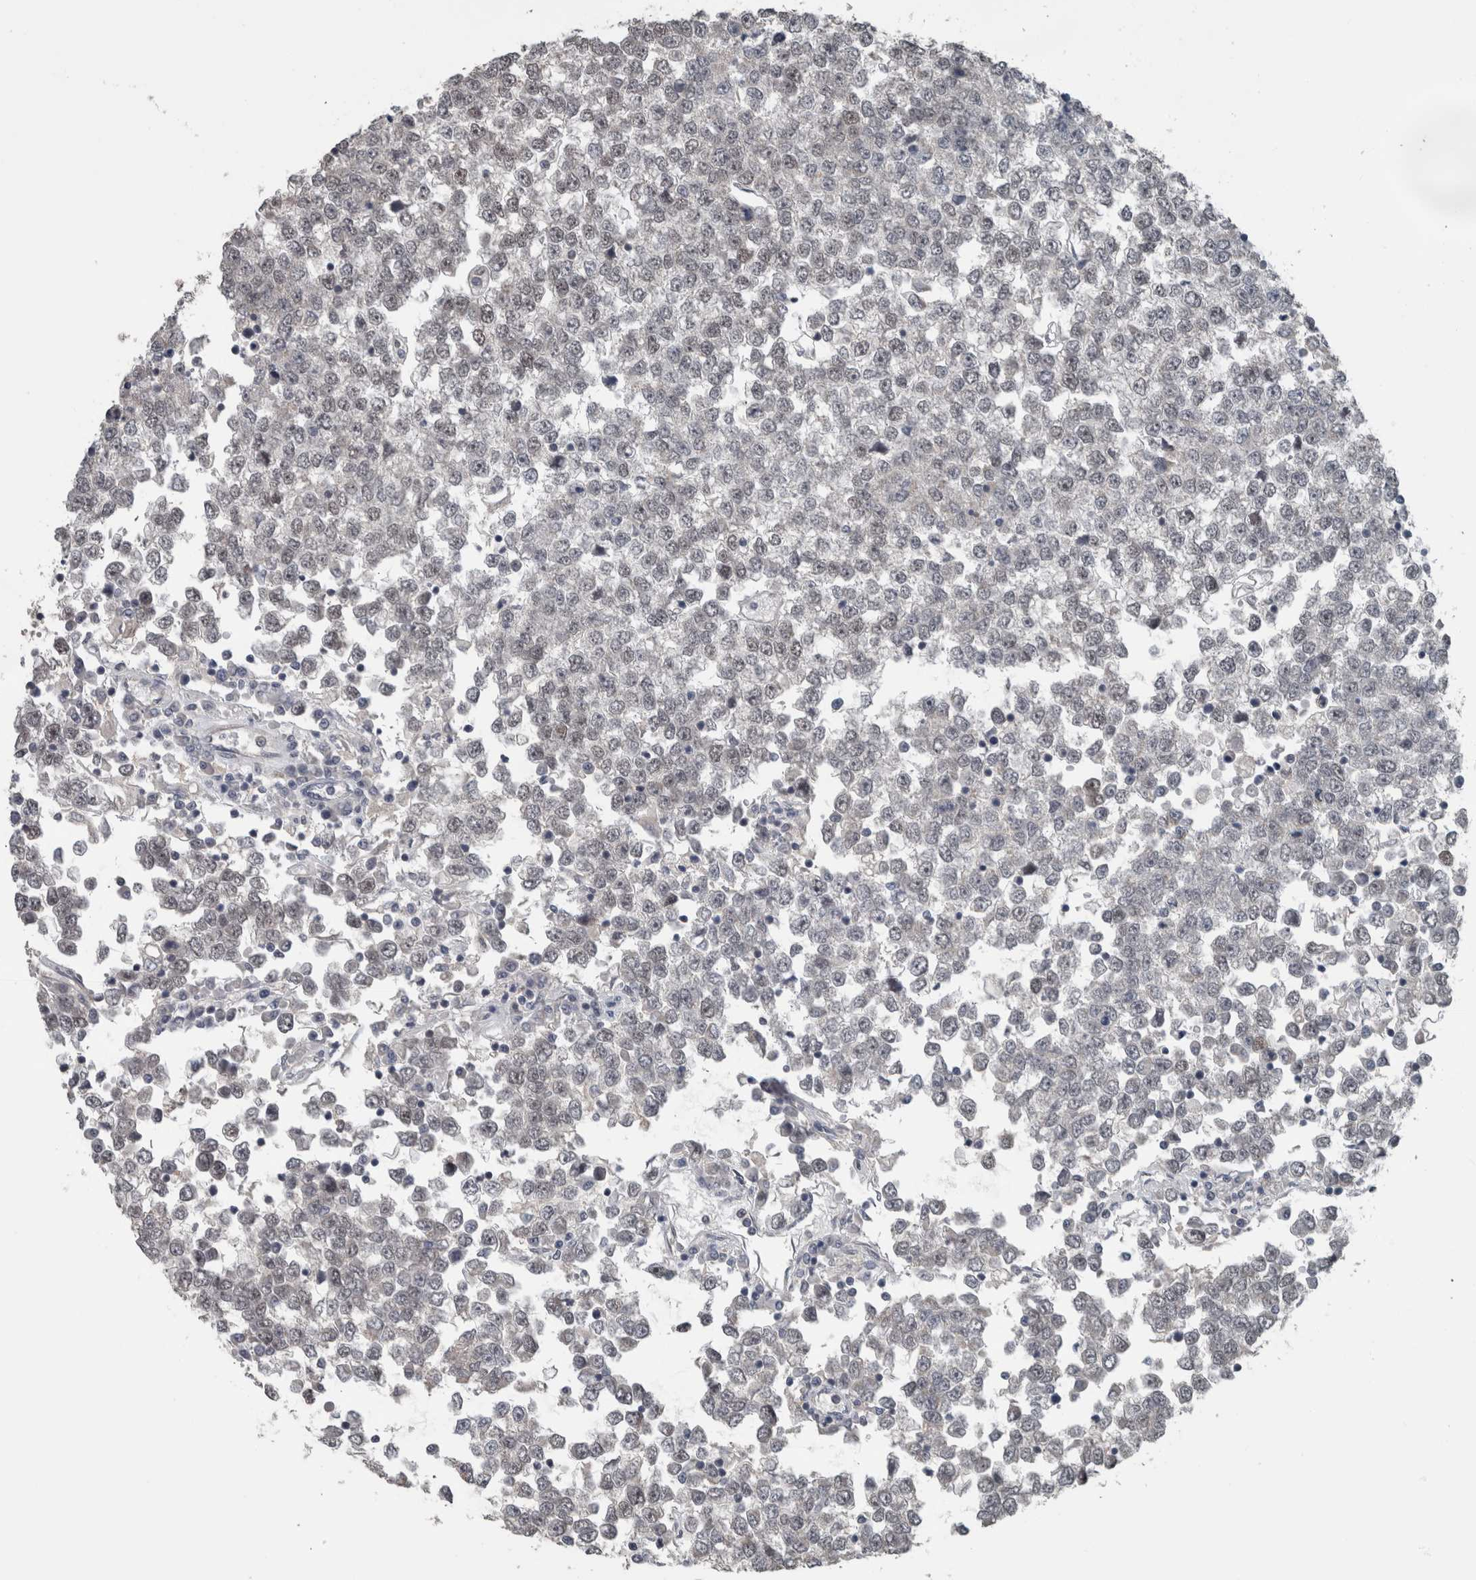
{"staining": {"intensity": "weak", "quantity": "<25%", "location": "nuclear"}, "tissue": "testis cancer", "cell_type": "Tumor cells", "image_type": "cancer", "snomed": [{"axis": "morphology", "description": "Seminoma, NOS"}, {"axis": "topography", "description": "Testis"}], "caption": "IHC image of neoplastic tissue: human testis cancer stained with DAB displays no significant protein positivity in tumor cells.", "gene": "ZBTB21", "patient": {"sex": "male", "age": 65}}